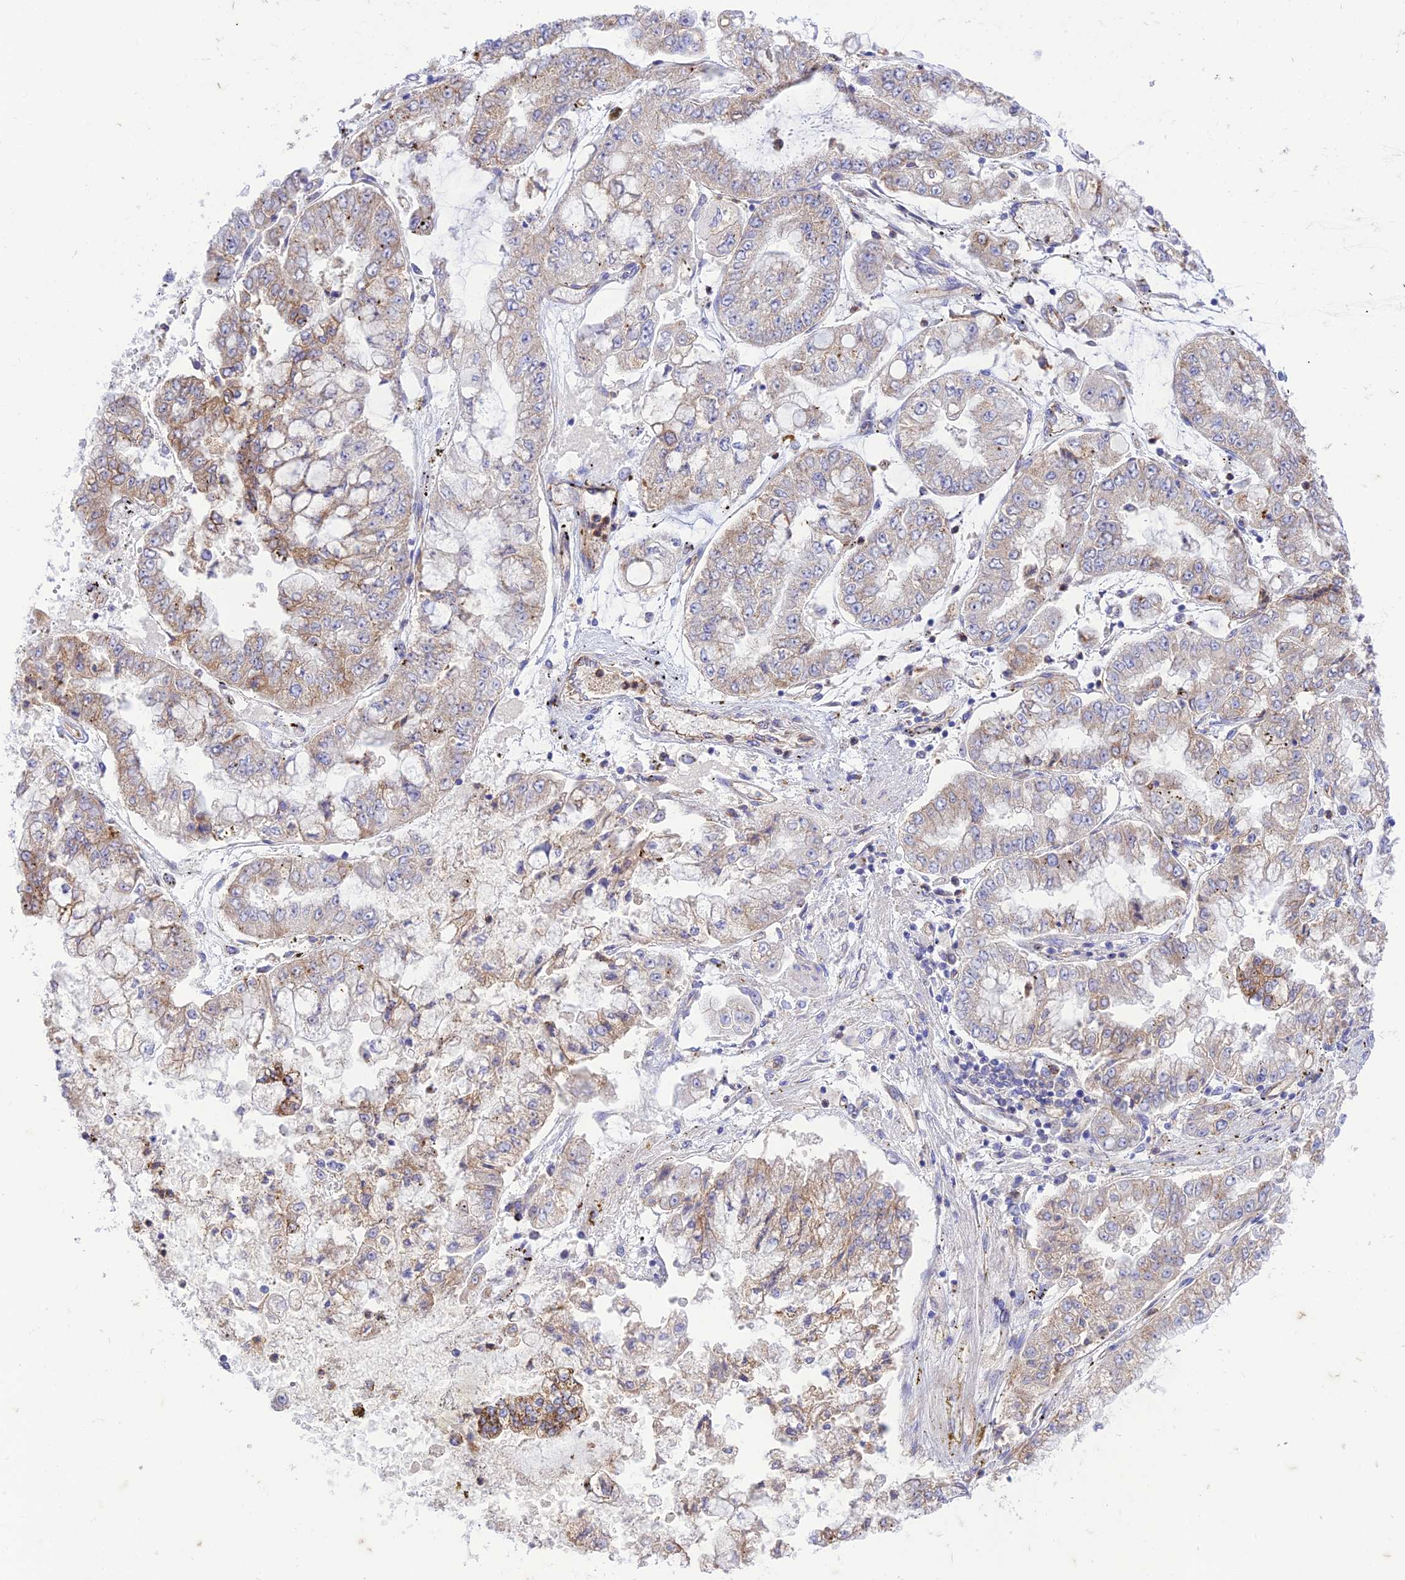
{"staining": {"intensity": "moderate", "quantity": "<25%", "location": "cytoplasmic/membranous"}, "tissue": "stomach cancer", "cell_type": "Tumor cells", "image_type": "cancer", "snomed": [{"axis": "morphology", "description": "Adenocarcinoma, NOS"}, {"axis": "topography", "description": "Stomach"}], "caption": "Moderate cytoplasmic/membranous positivity for a protein is identified in about <25% of tumor cells of stomach cancer (adenocarcinoma) using immunohistochemistry.", "gene": "CHSY3", "patient": {"sex": "male", "age": 76}}